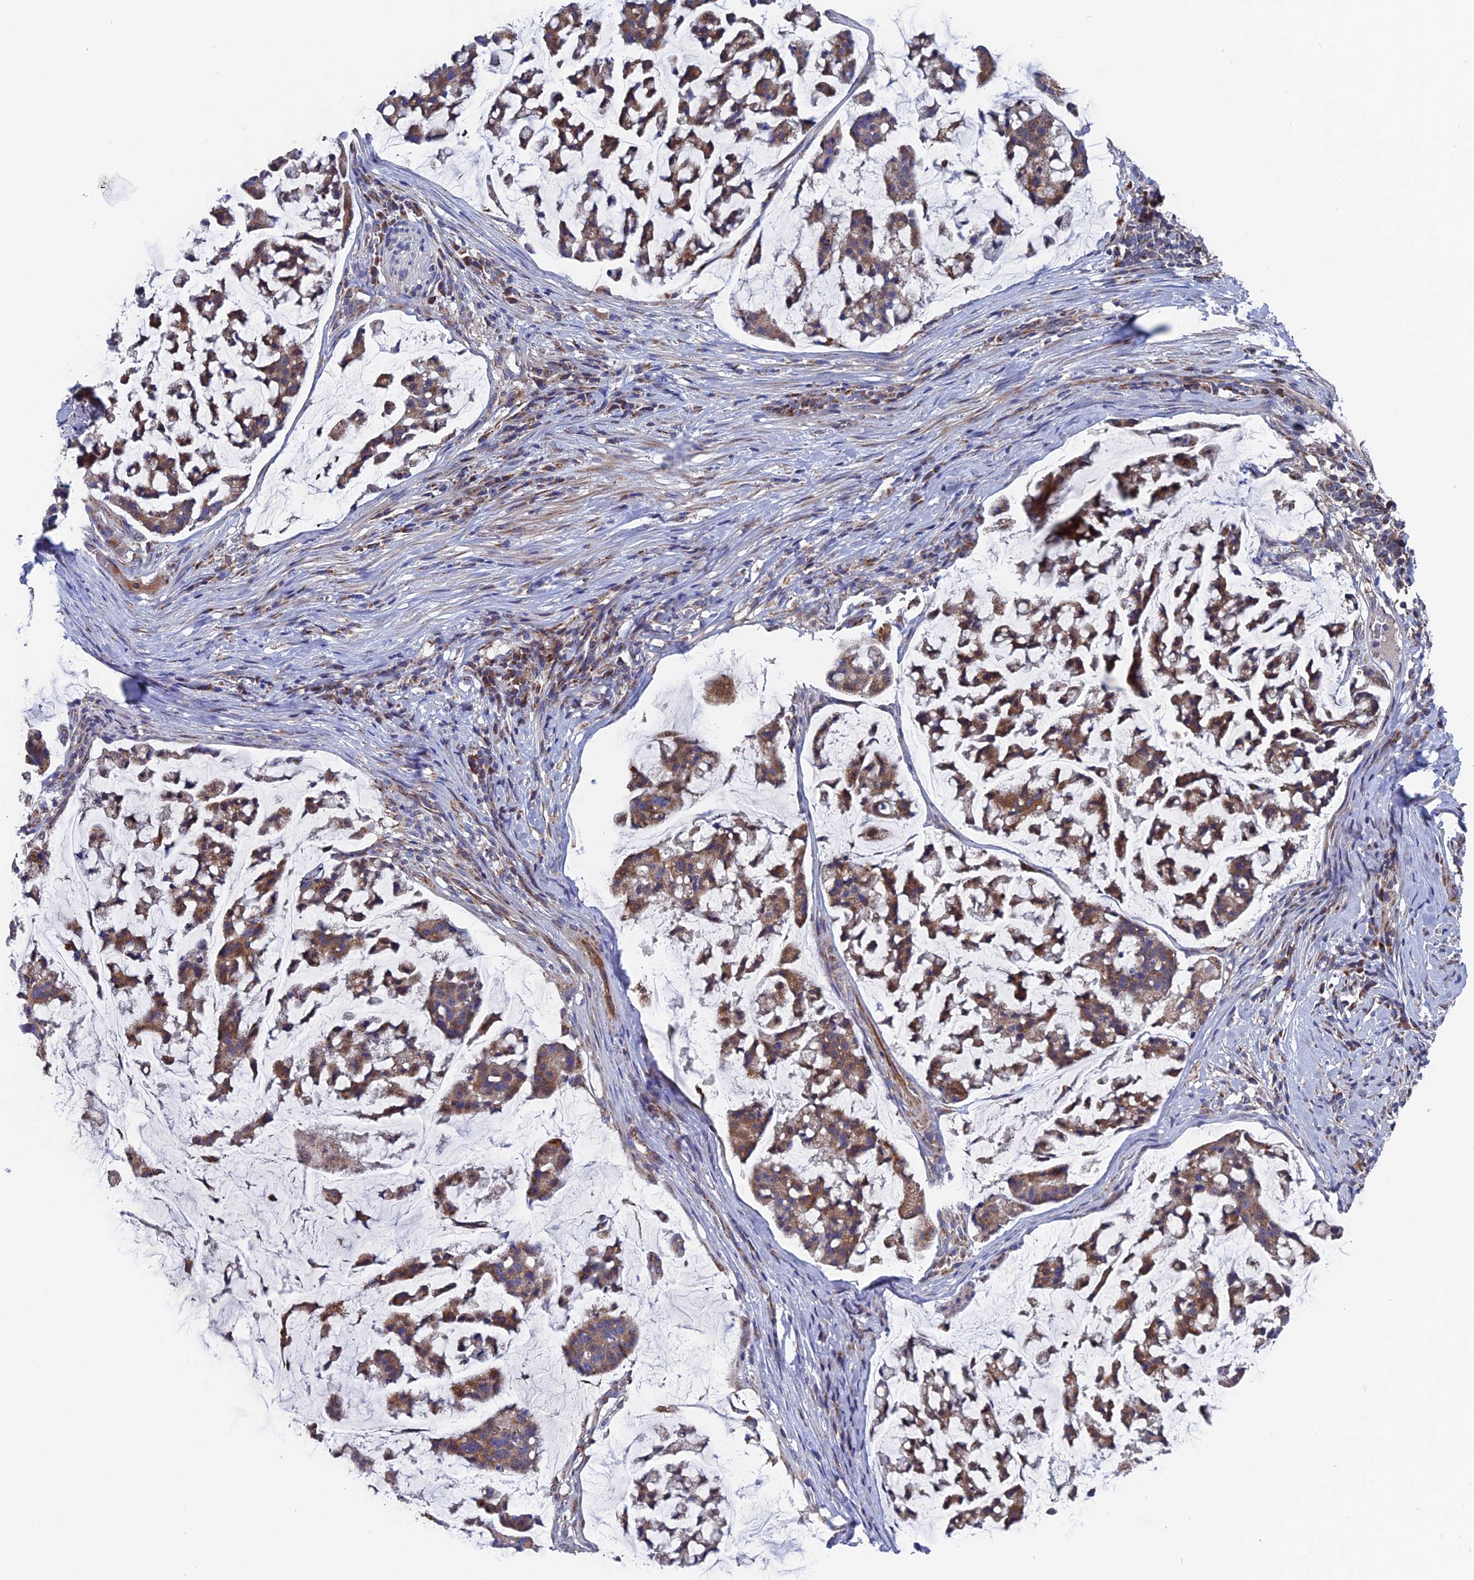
{"staining": {"intensity": "moderate", "quantity": ">75%", "location": "cytoplasmic/membranous"}, "tissue": "stomach cancer", "cell_type": "Tumor cells", "image_type": "cancer", "snomed": [{"axis": "morphology", "description": "Adenocarcinoma, NOS"}, {"axis": "topography", "description": "Stomach, lower"}], "caption": "High-magnification brightfield microscopy of stomach cancer (adenocarcinoma) stained with DAB (brown) and counterstained with hematoxylin (blue). tumor cells exhibit moderate cytoplasmic/membranous positivity is seen in approximately>75% of cells. (DAB IHC with brightfield microscopy, high magnification).", "gene": "TGFA", "patient": {"sex": "male", "age": 67}}